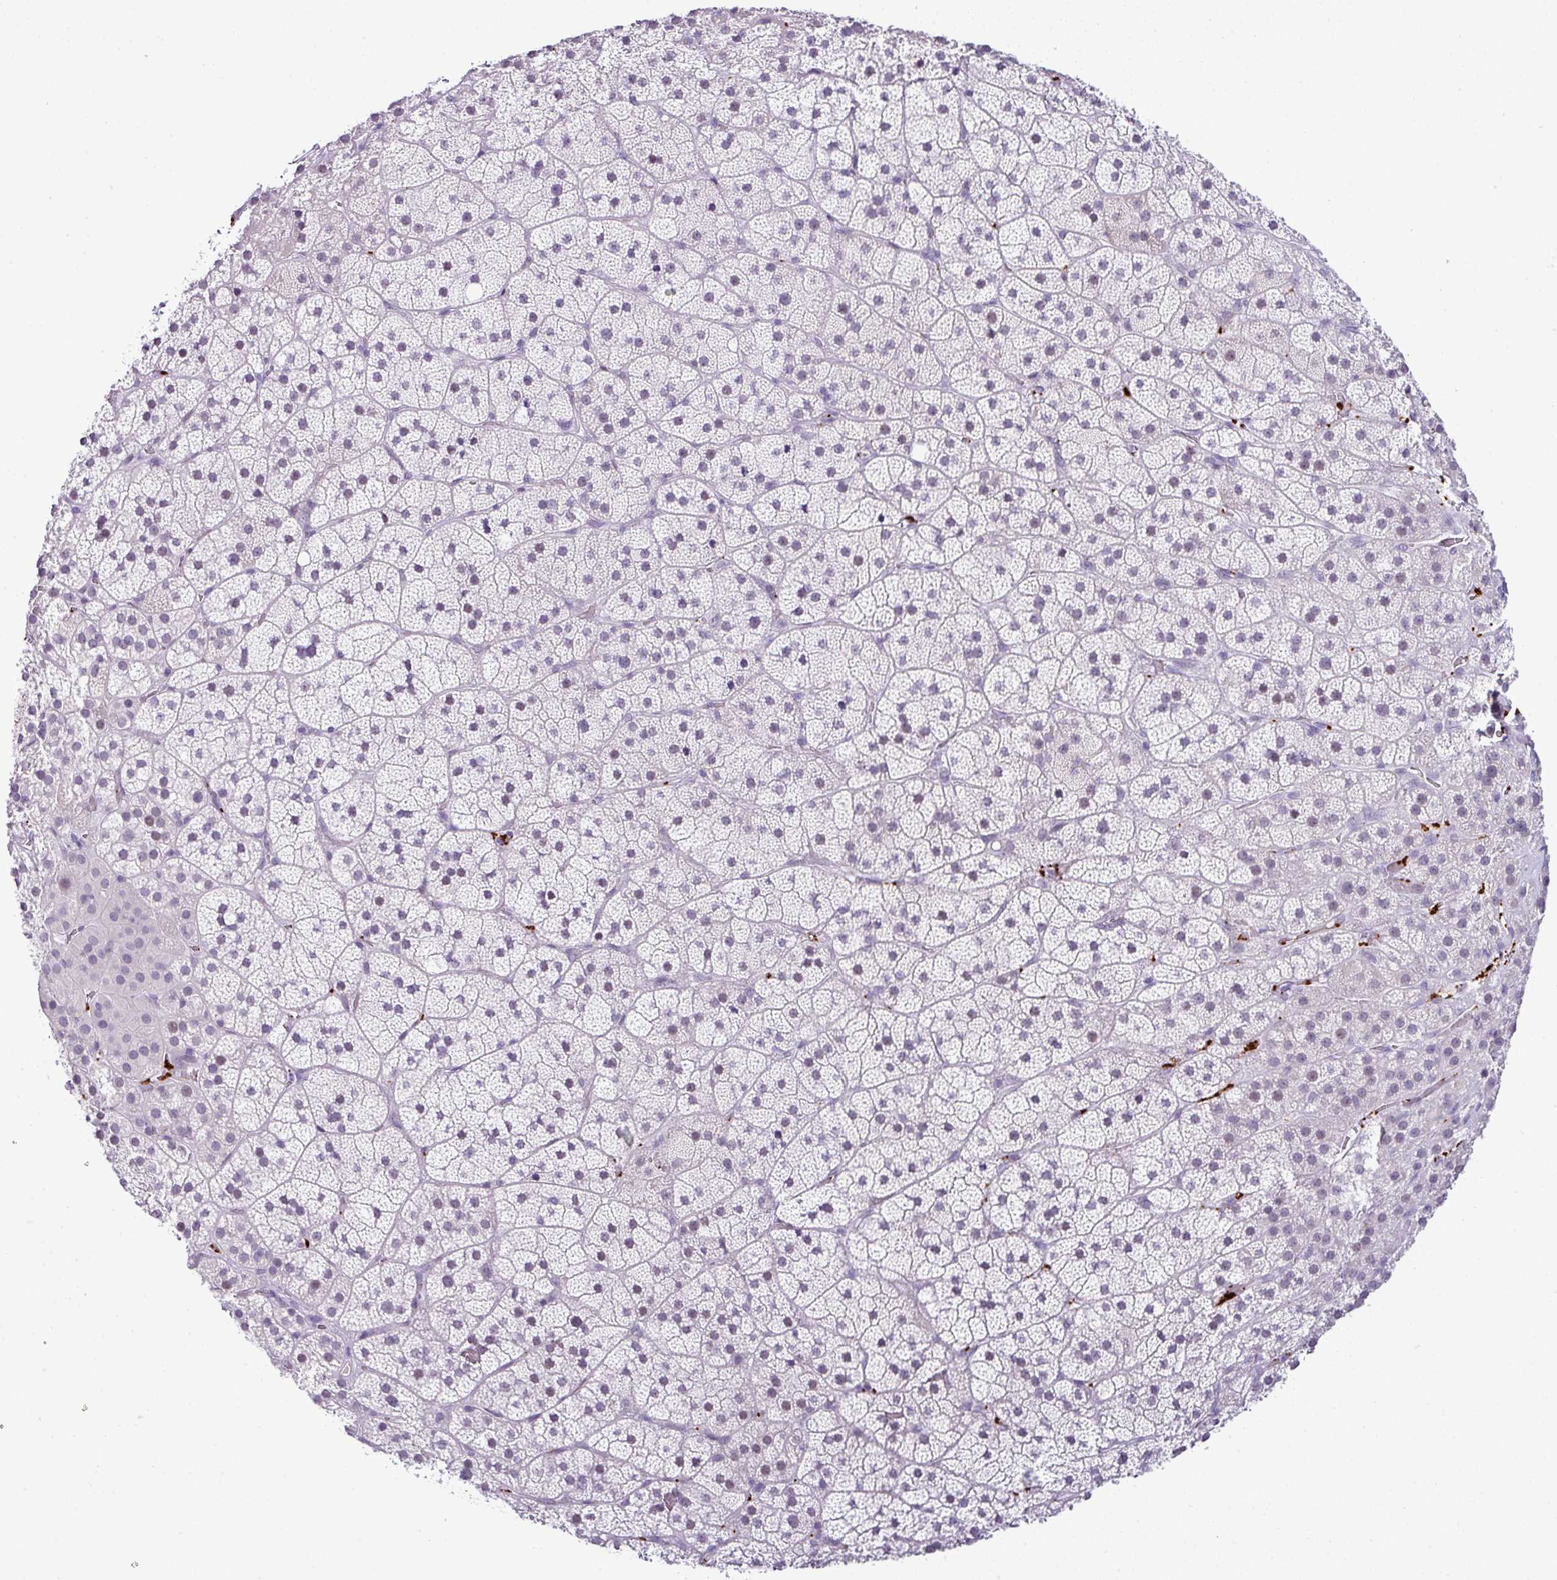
{"staining": {"intensity": "negative", "quantity": "none", "location": "none"}, "tissue": "adrenal gland", "cell_type": "Glandular cells", "image_type": "normal", "snomed": [{"axis": "morphology", "description": "Normal tissue, NOS"}, {"axis": "topography", "description": "Adrenal gland"}], "caption": "This is a micrograph of IHC staining of unremarkable adrenal gland, which shows no staining in glandular cells. (DAB immunohistochemistry (IHC) visualized using brightfield microscopy, high magnification).", "gene": "CMTM5", "patient": {"sex": "male", "age": 57}}